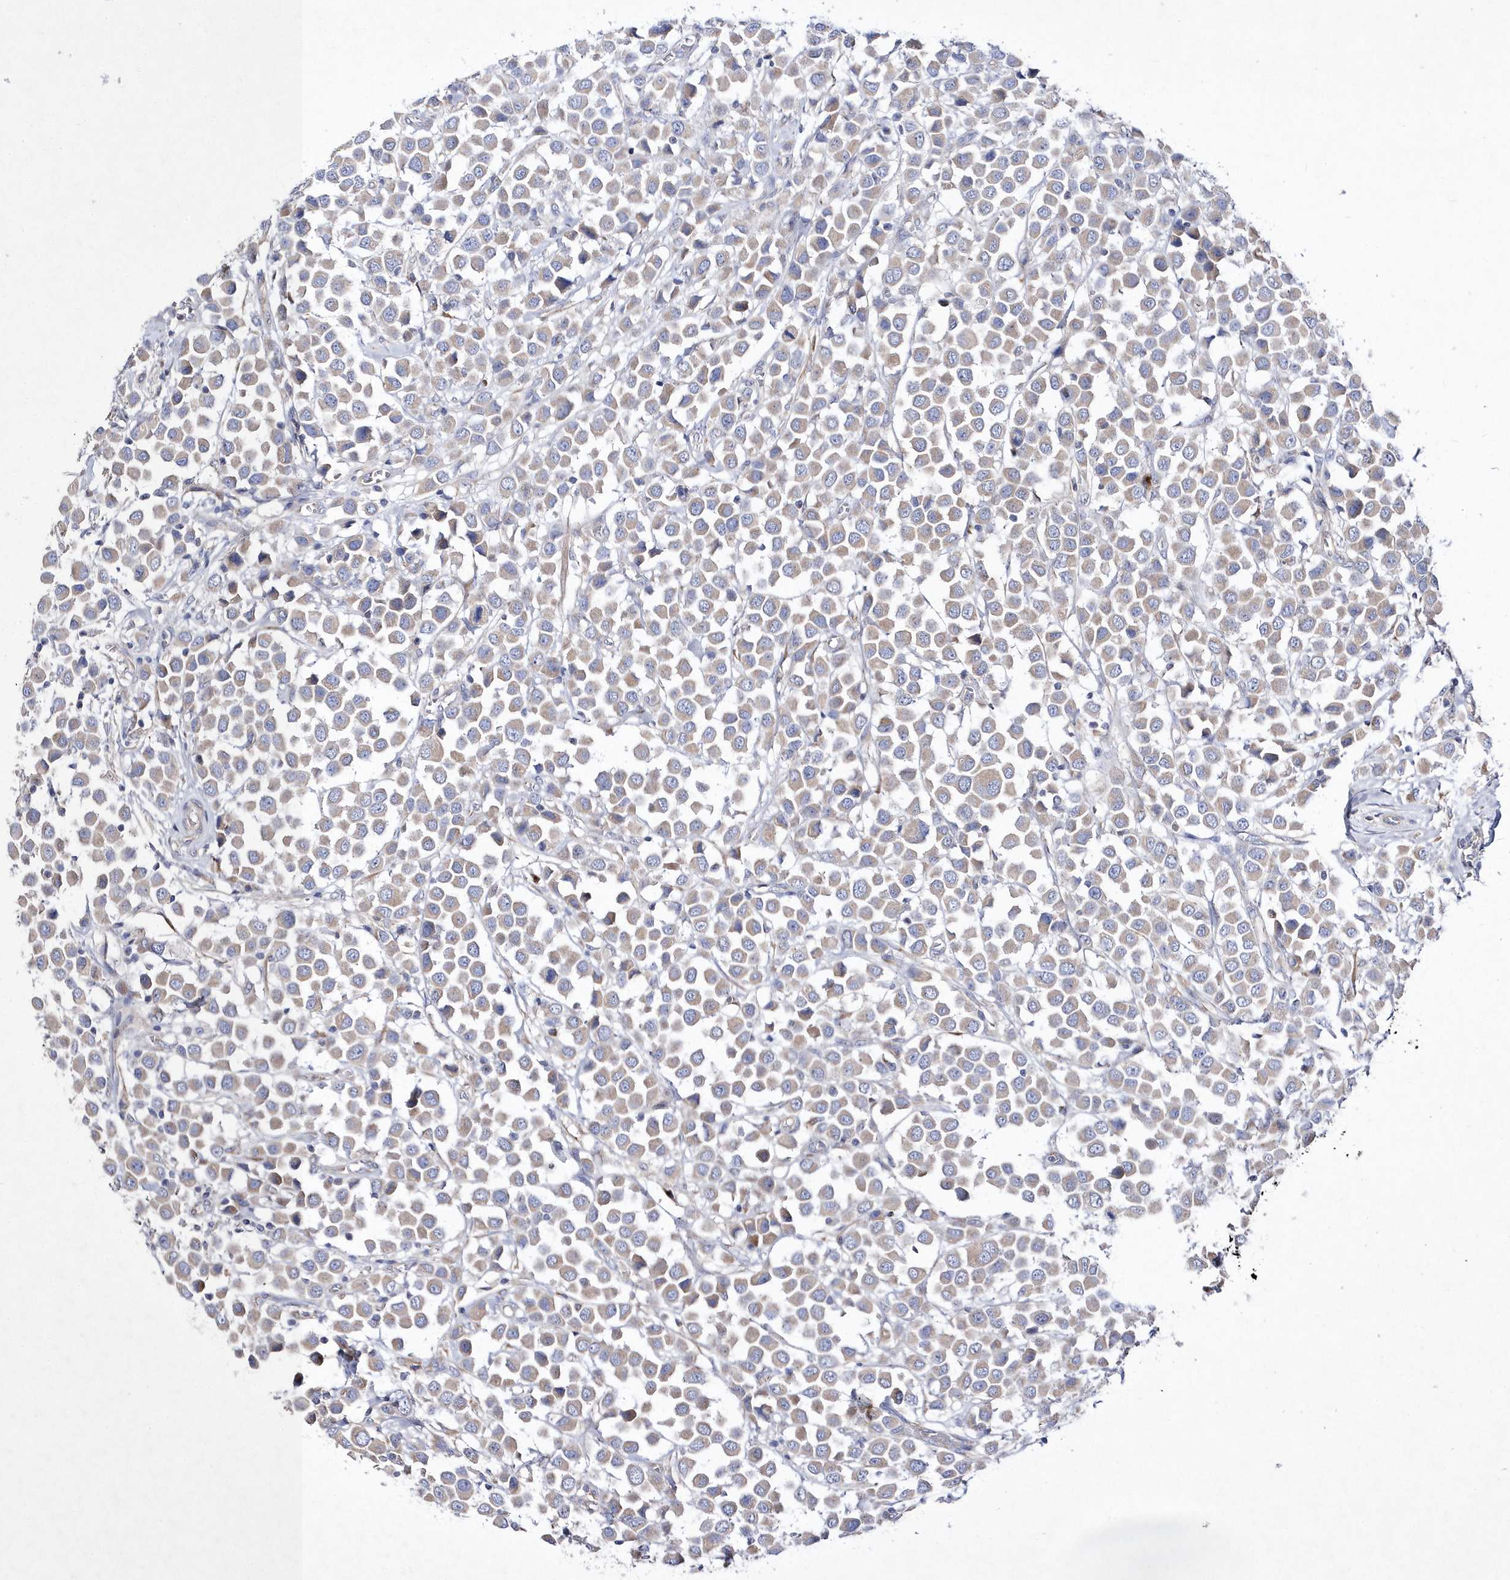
{"staining": {"intensity": "weak", "quantity": ">75%", "location": "cytoplasmic/membranous"}, "tissue": "breast cancer", "cell_type": "Tumor cells", "image_type": "cancer", "snomed": [{"axis": "morphology", "description": "Duct carcinoma"}, {"axis": "topography", "description": "Breast"}], "caption": "IHC of breast intraductal carcinoma exhibits low levels of weak cytoplasmic/membranous positivity in approximately >75% of tumor cells.", "gene": "METTL8", "patient": {"sex": "female", "age": 61}}